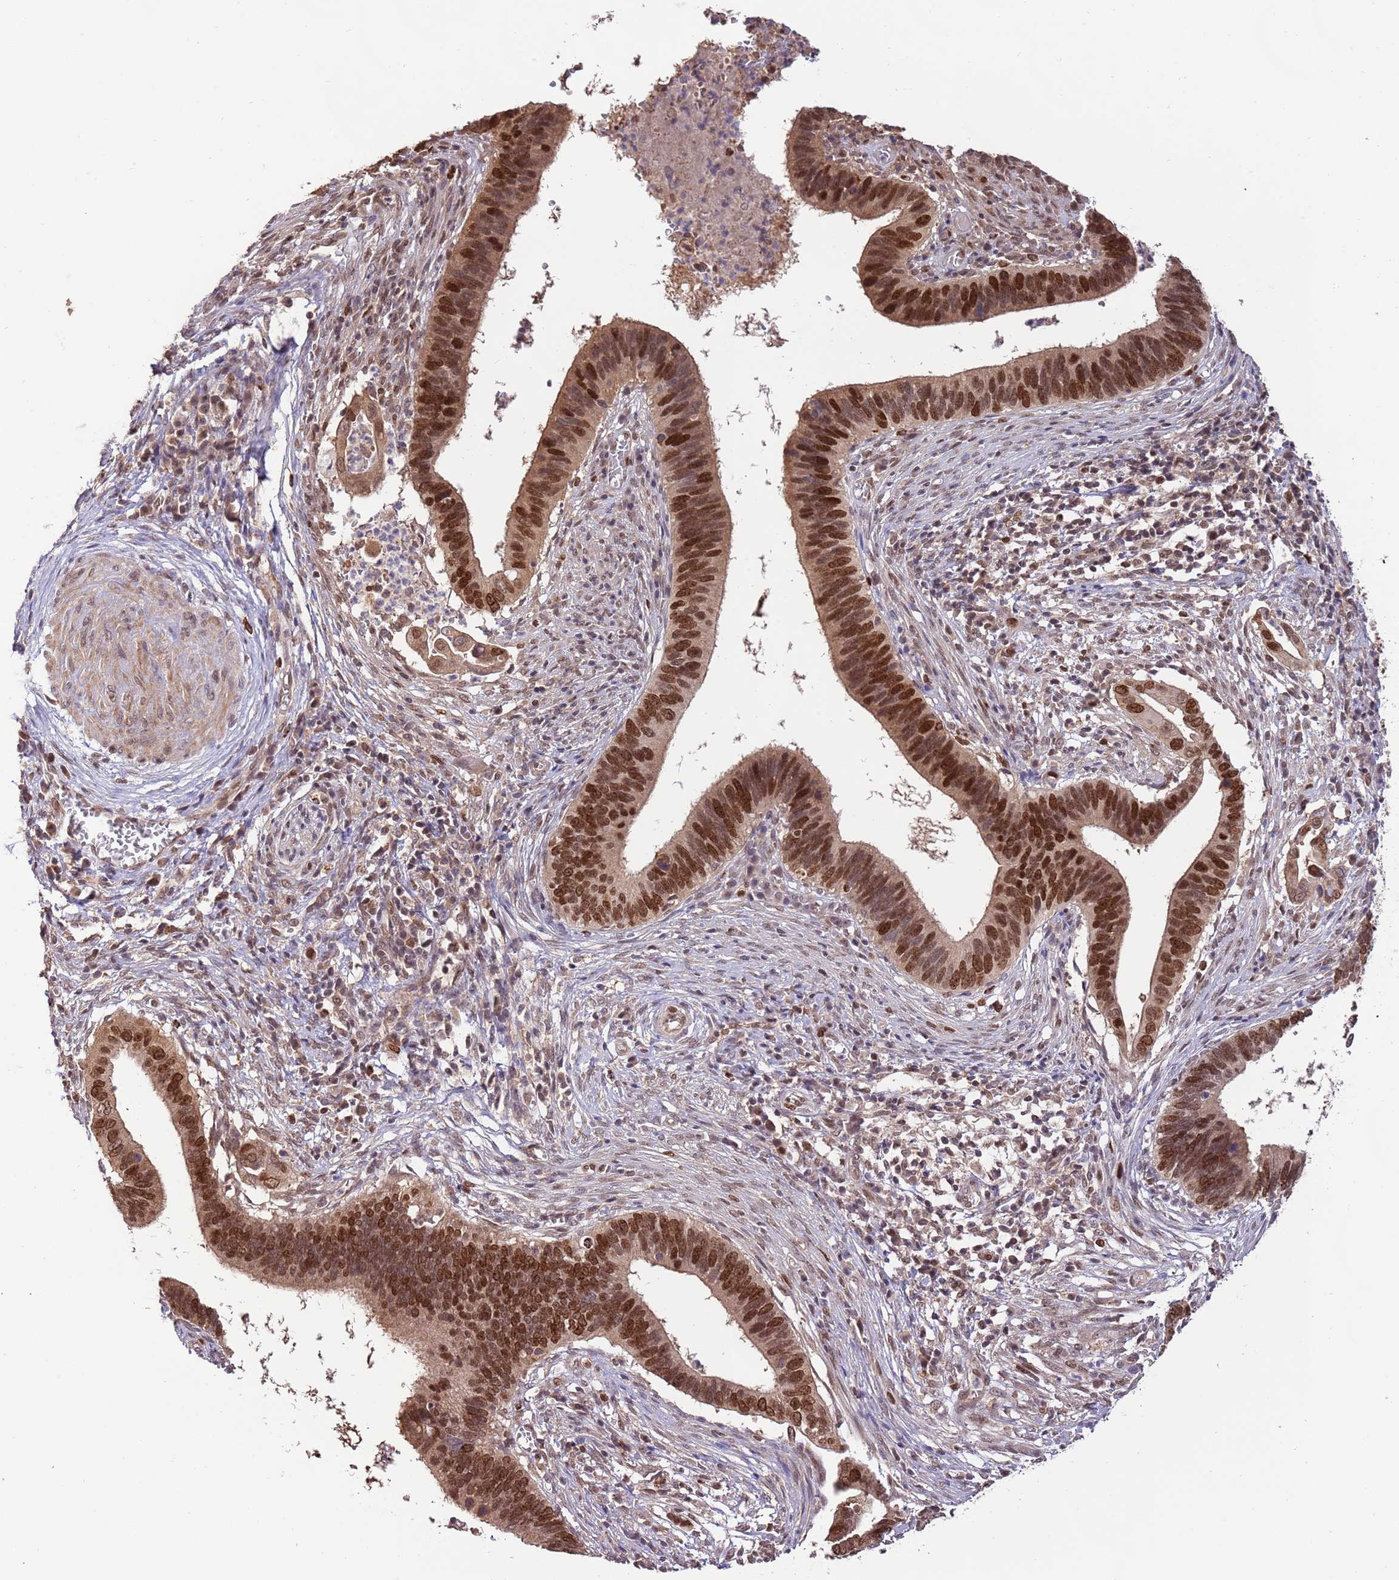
{"staining": {"intensity": "strong", "quantity": ">75%", "location": "nuclear"}, "tissue": "cervical cancer", "cell_type": "Tumor cells", "image_type": "cancer", "snomed": [{"axis": "morphology", "description": "Adenocarcinoma, NOS"}, {"axis": "topography", "description": "Cervix"}], "caption": "This is an image of IHC staining of adenocarcinoma (cervical), which shows strong staining in the nuclear of tumor cells.", "gene": "RIF1", "patient": {"sex": "female", "age": 42}}